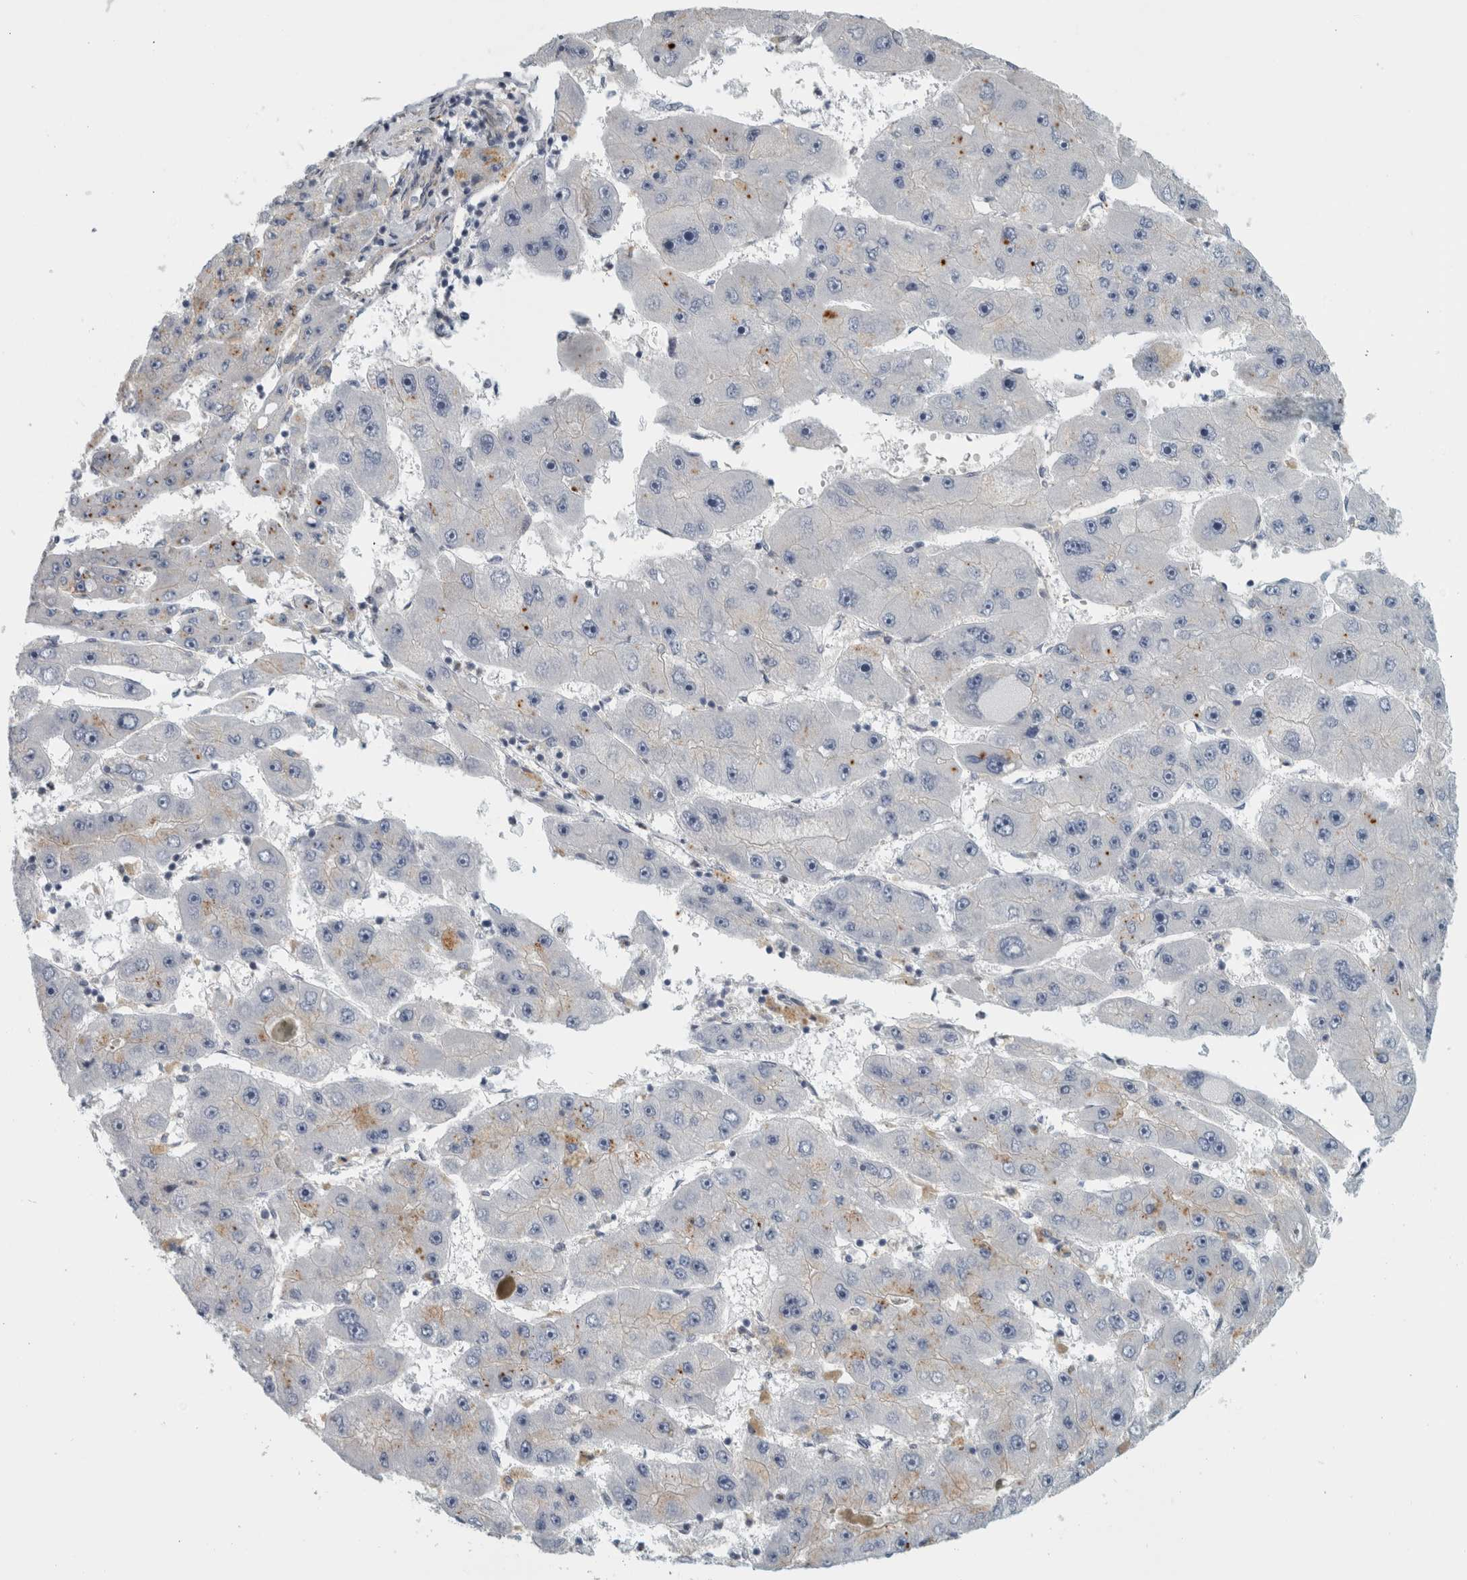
{"staining": {"intensity": "moderate", "quantity": "<25%", "location": "cytoplasmic/membranous"}, "tissue": "liver cancer", "cell_type": "Tumor cells", "image_type": "cancer", "snomed": [{"axis": "morphology", "description": "Carcinoma, Hepatocellular, NOS"}, {"axis": "topography", "description": "Liver"}], "caption": "A high-resolution image shows immunohistochemistry staining of liver cancer (hepatocellular carcinoma), which shows moderate cytoplasmic/membranous staining in about <25% of tumor cells. (Brightfield microscopy of DAB IHC at high magnification).", "gene": "ZNF804B", "patient": {"sex": "female", "age": 61}}